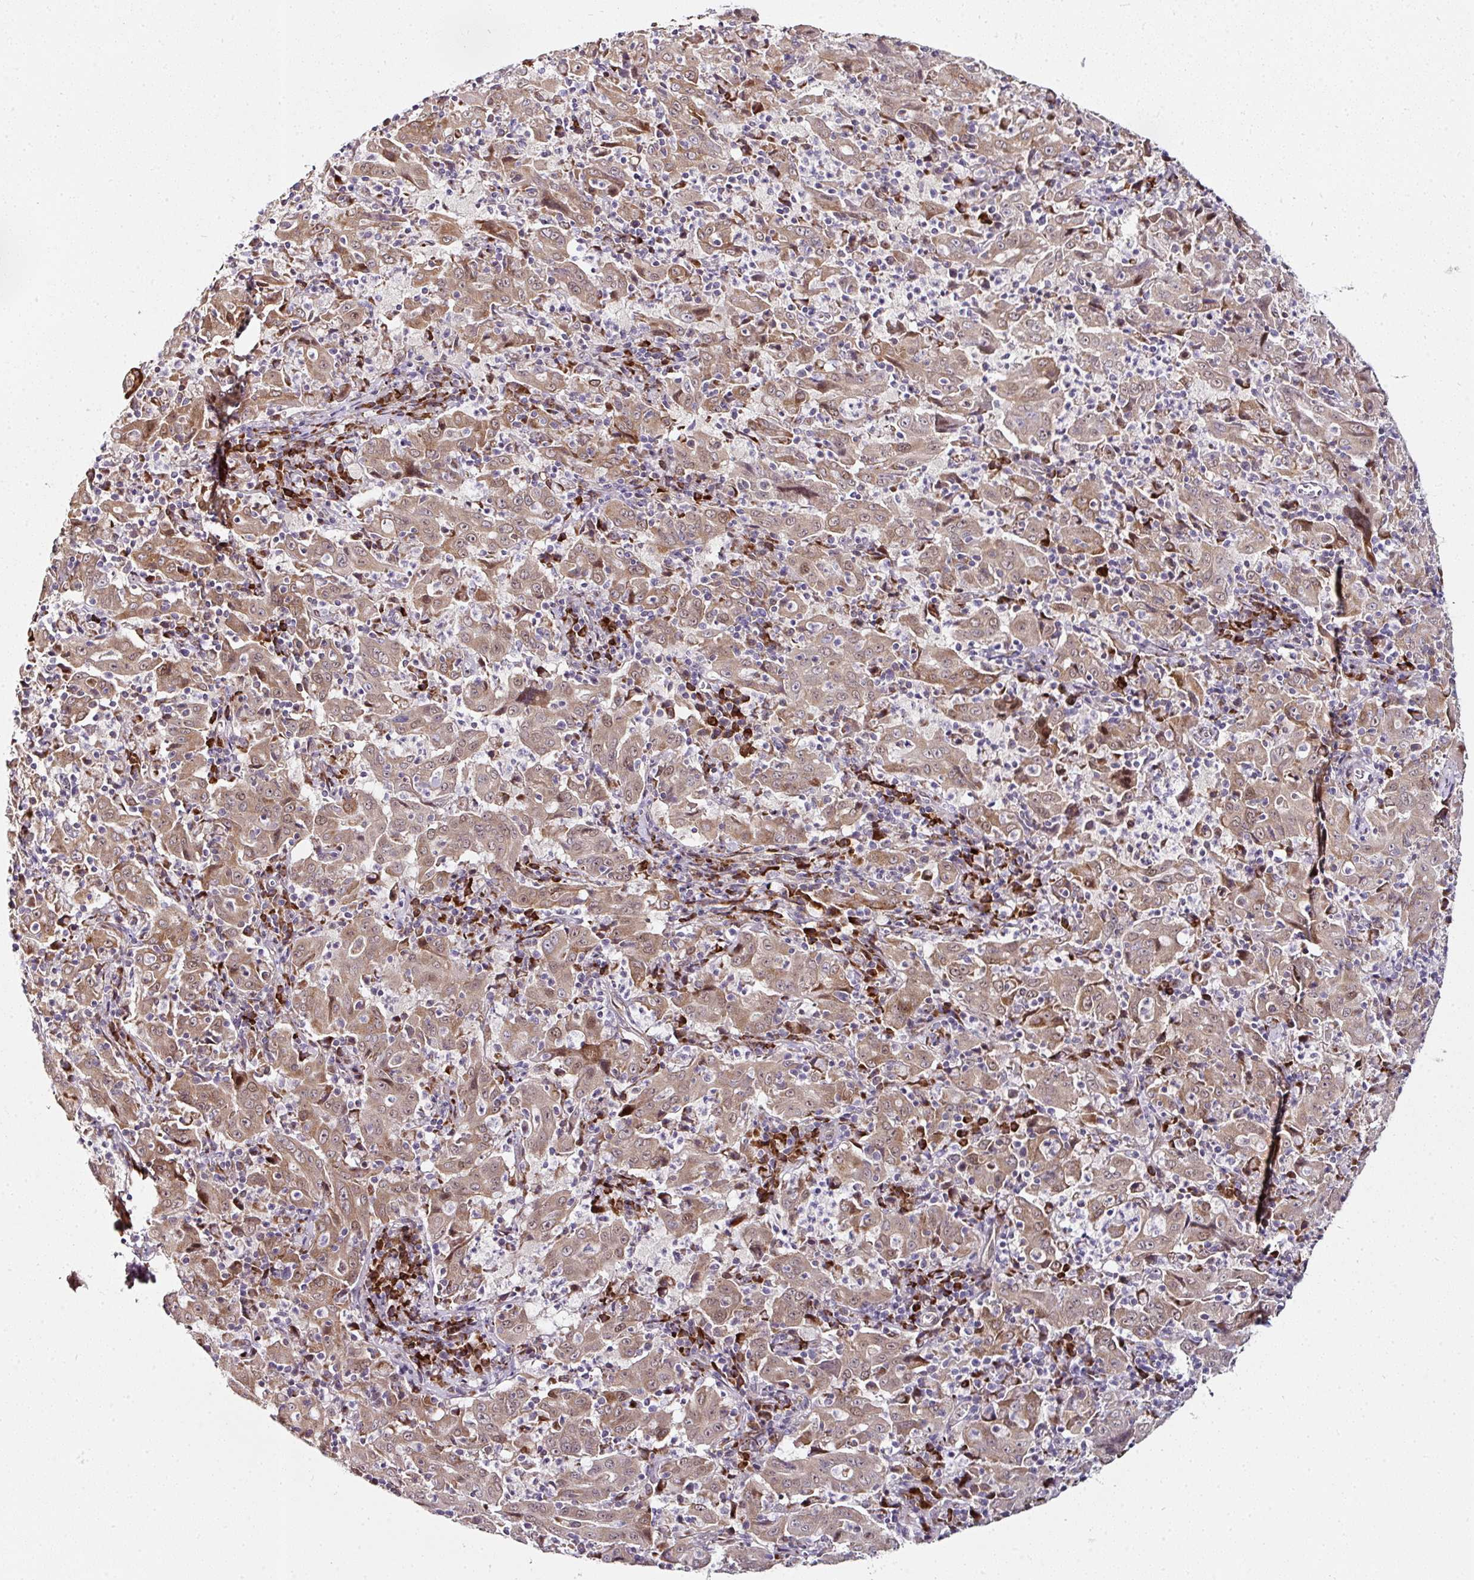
{"staining": {"intensity": "moderate", "quantity": ">75%", "location": "cytoplasmic/membranous,nuclear"}, "tissue": "pancreatic cancer", "cell_type": "Tumor cells", "image_type": "cancer", "snomed": [{"axis": "morphology", "description": "Adenocarcinoma, NOS"}, {"axis": "topography", "description": "Pancreas"}], "caption": "Adenocarcinoma (pancreatic) stained with a brown dye demonstrates moderate cytoplasmic/membranous and nuclear positive positivity in approximately >75% of tumor cells.", "gene": "APOLD1", "patient": {"sex": "male", "age": 63}}